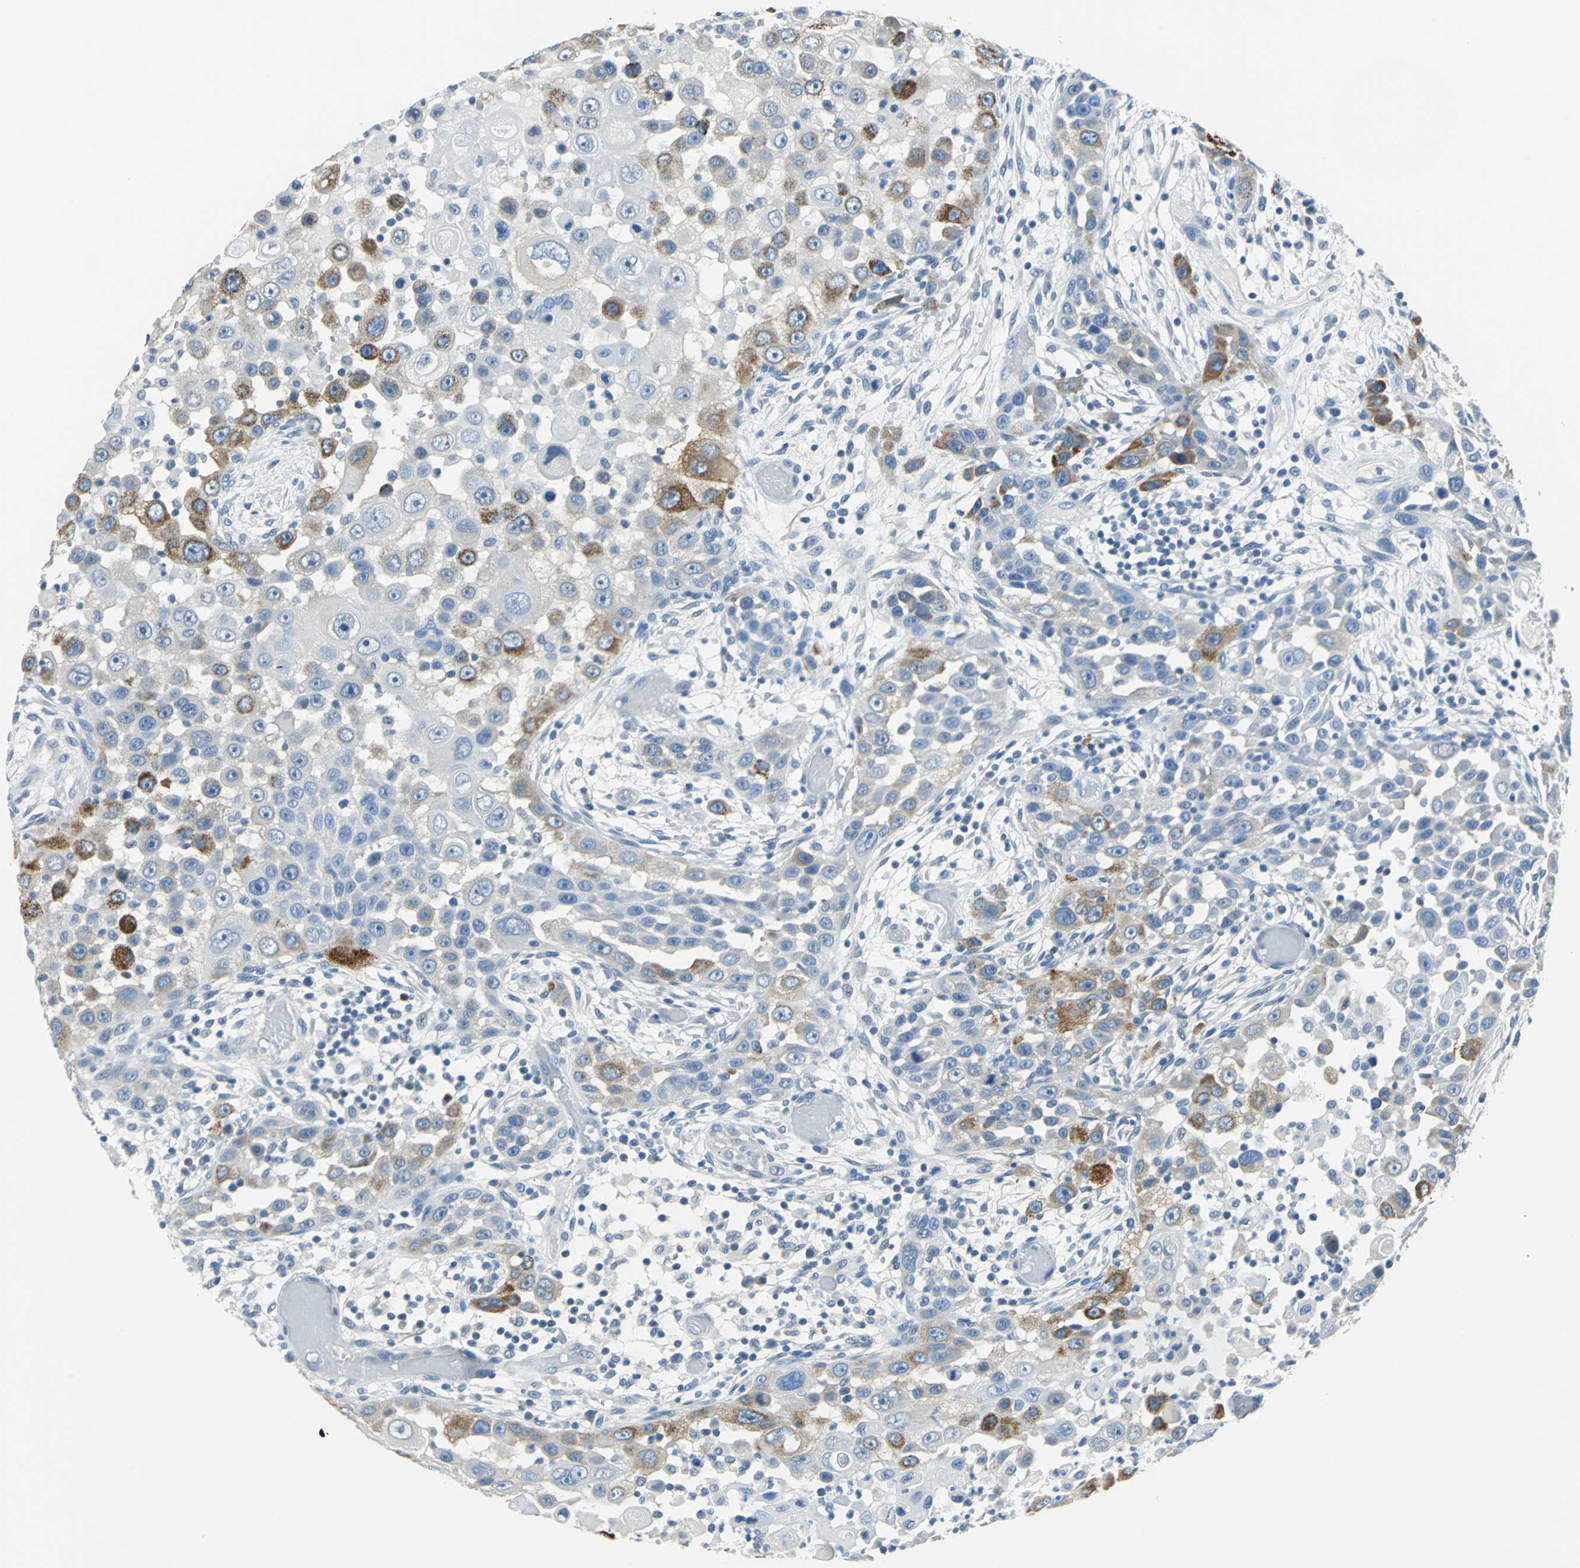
{"staining": {"intensity": "strong", "quantity": "25%-75%", "location": "cytoplasmic/membranous"}, "tissue": "head and neck cancer", "cell_type": "Tumor cells", "image_type": "cancer", "snomed": [{"axis": "morphology", "description": "Carcinoma, NOS"}, {"axis": "topography", "description": "Head-Neck"}], "caption": "About 25%-75% of tumor cells in human head and neck cancer (carcinoma) reveal strong cytoplasmic/membranous protein staining as visualized by brown immunohistochemical staining.", "gene": "AKAP12", "patient": {"sex": "male", "age": 87}}